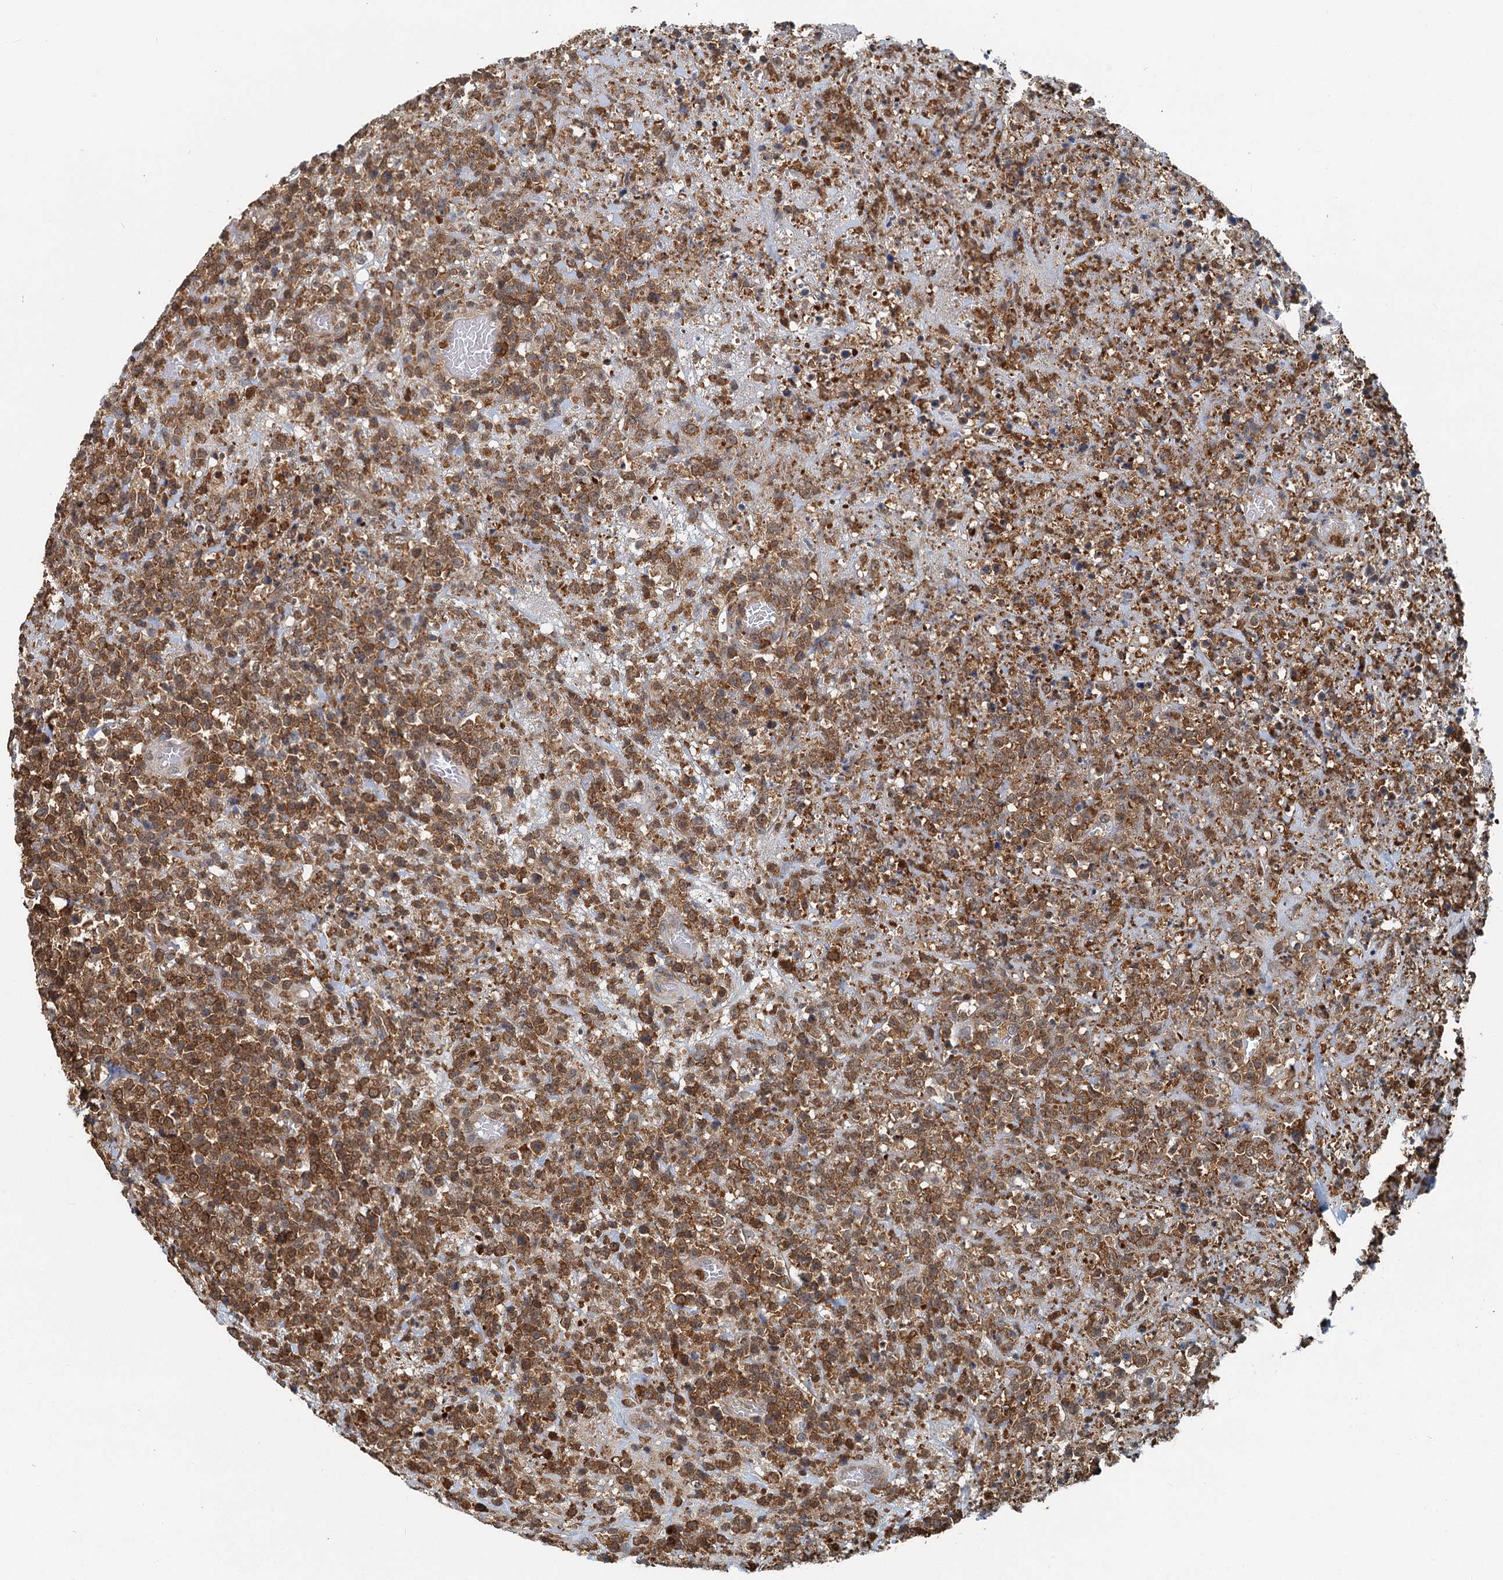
{"staining": {"intensity": "strong", "quantity": ">75%", "location": "cytoplasmic/membranous"}, "tissue": "lymphoma", "cell_type": "Tumor cells", "image_type": "cancer", "snomed": [{"axis": "morphology", "description": "Malignant lymphoma, non-Hodgkin's type, High grade"}, {"axis": "topography", "description": "Colon"}], "caption": "Tumor cells display high levels of strong cytoplasmic/membranous positivity in about >75% of cells in high-grade malignant lymphoma, non-Hodgkin's type.", "gene": "GPI", "patient": {"sex": "female", "age": 53}}